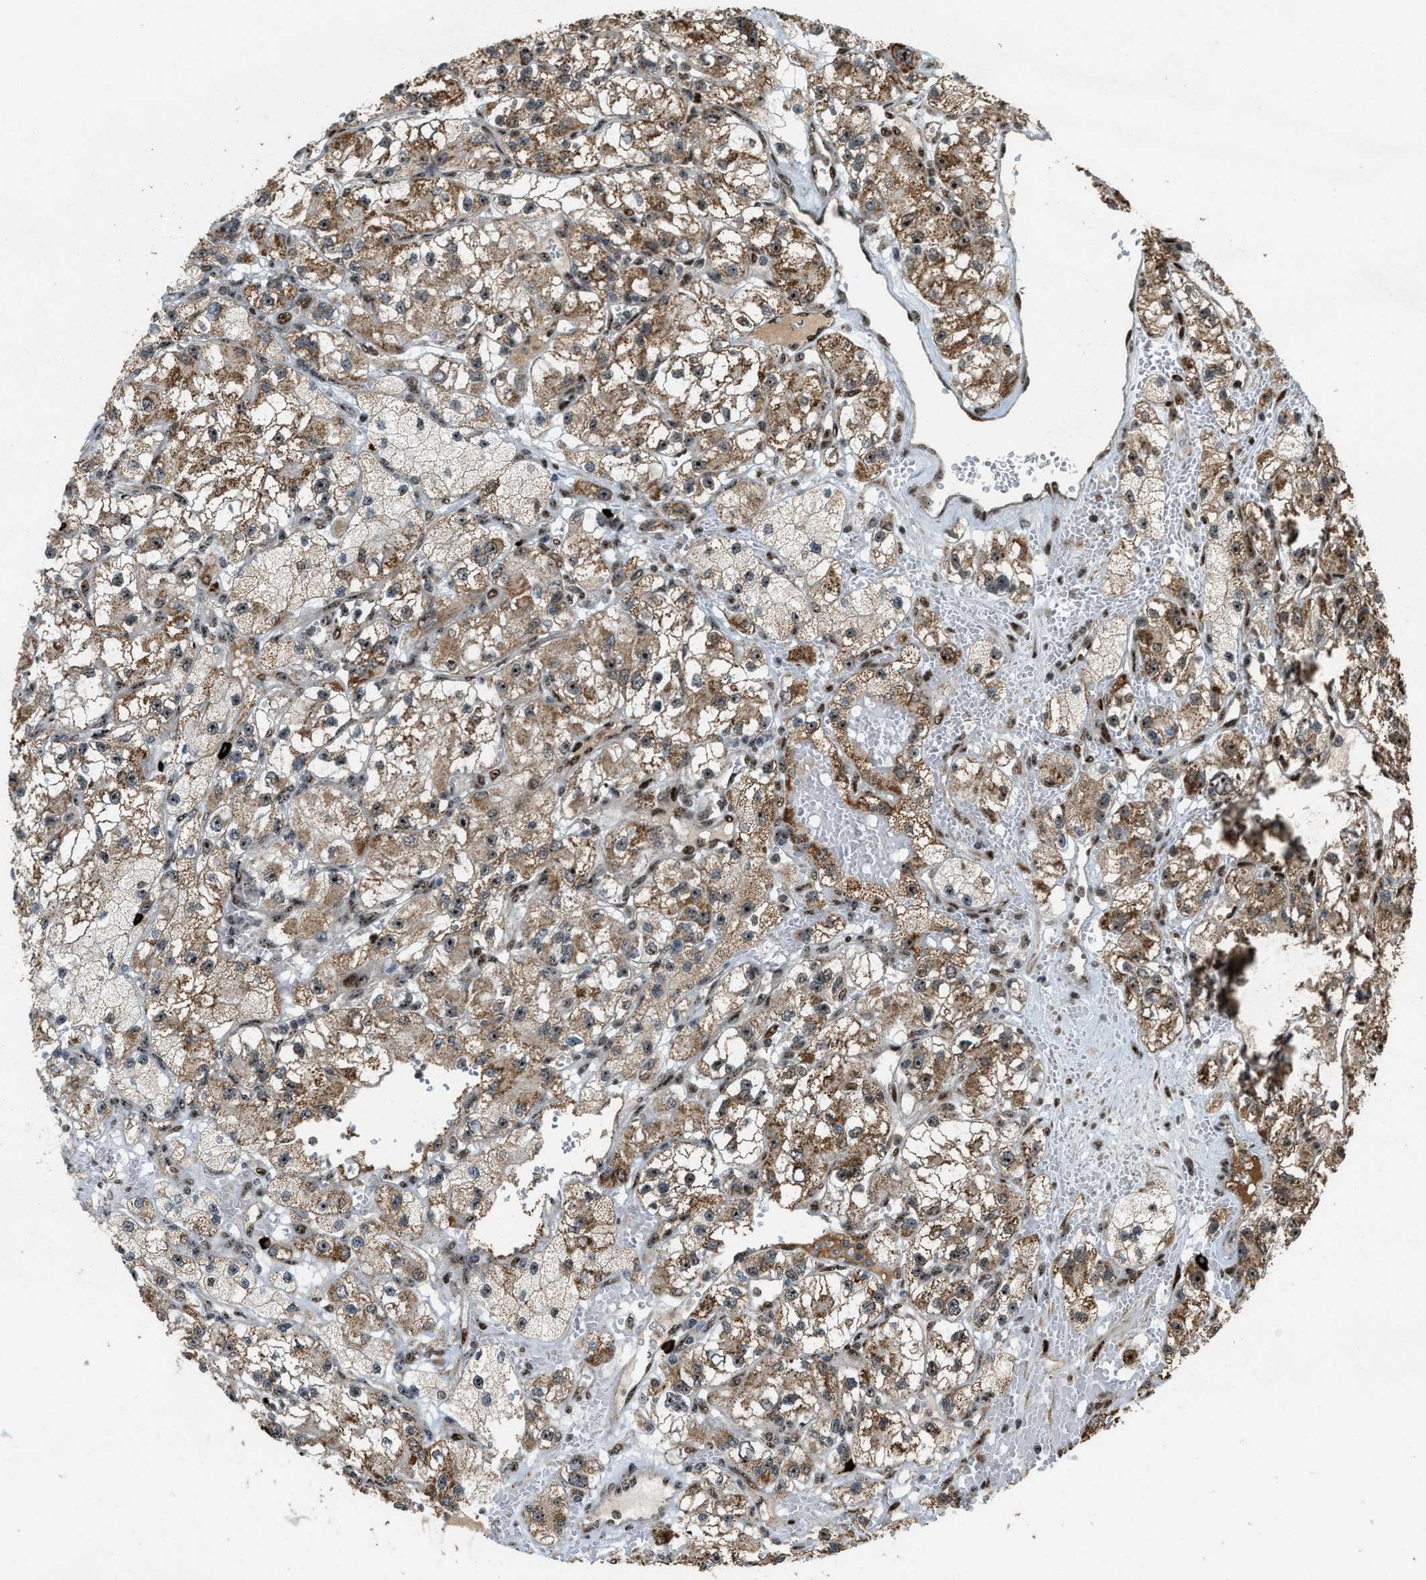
{"staining": {"intensity": "moderate", "quantity": ">75%", "location": "cytoplasmic/membranous,nuclear"}, "tissue": "renal cancer", "cell_type": "Tumor cells", "image_type": "cancer", "snomed": [{"axis": "morphology", "description": "Adenocarcinoma, NOS"}, {"axis": "topography", "description": "Kidney"}], "caption": "This is an image of immunohistochemistry (IHC) staining of renal adenocarcinoma, which shows moderate staining in the cytoplasmic/membranous and nuclear of tumor cells.", "gene": "ZNF687", "patient": {"sex": "female", "age": 57}}